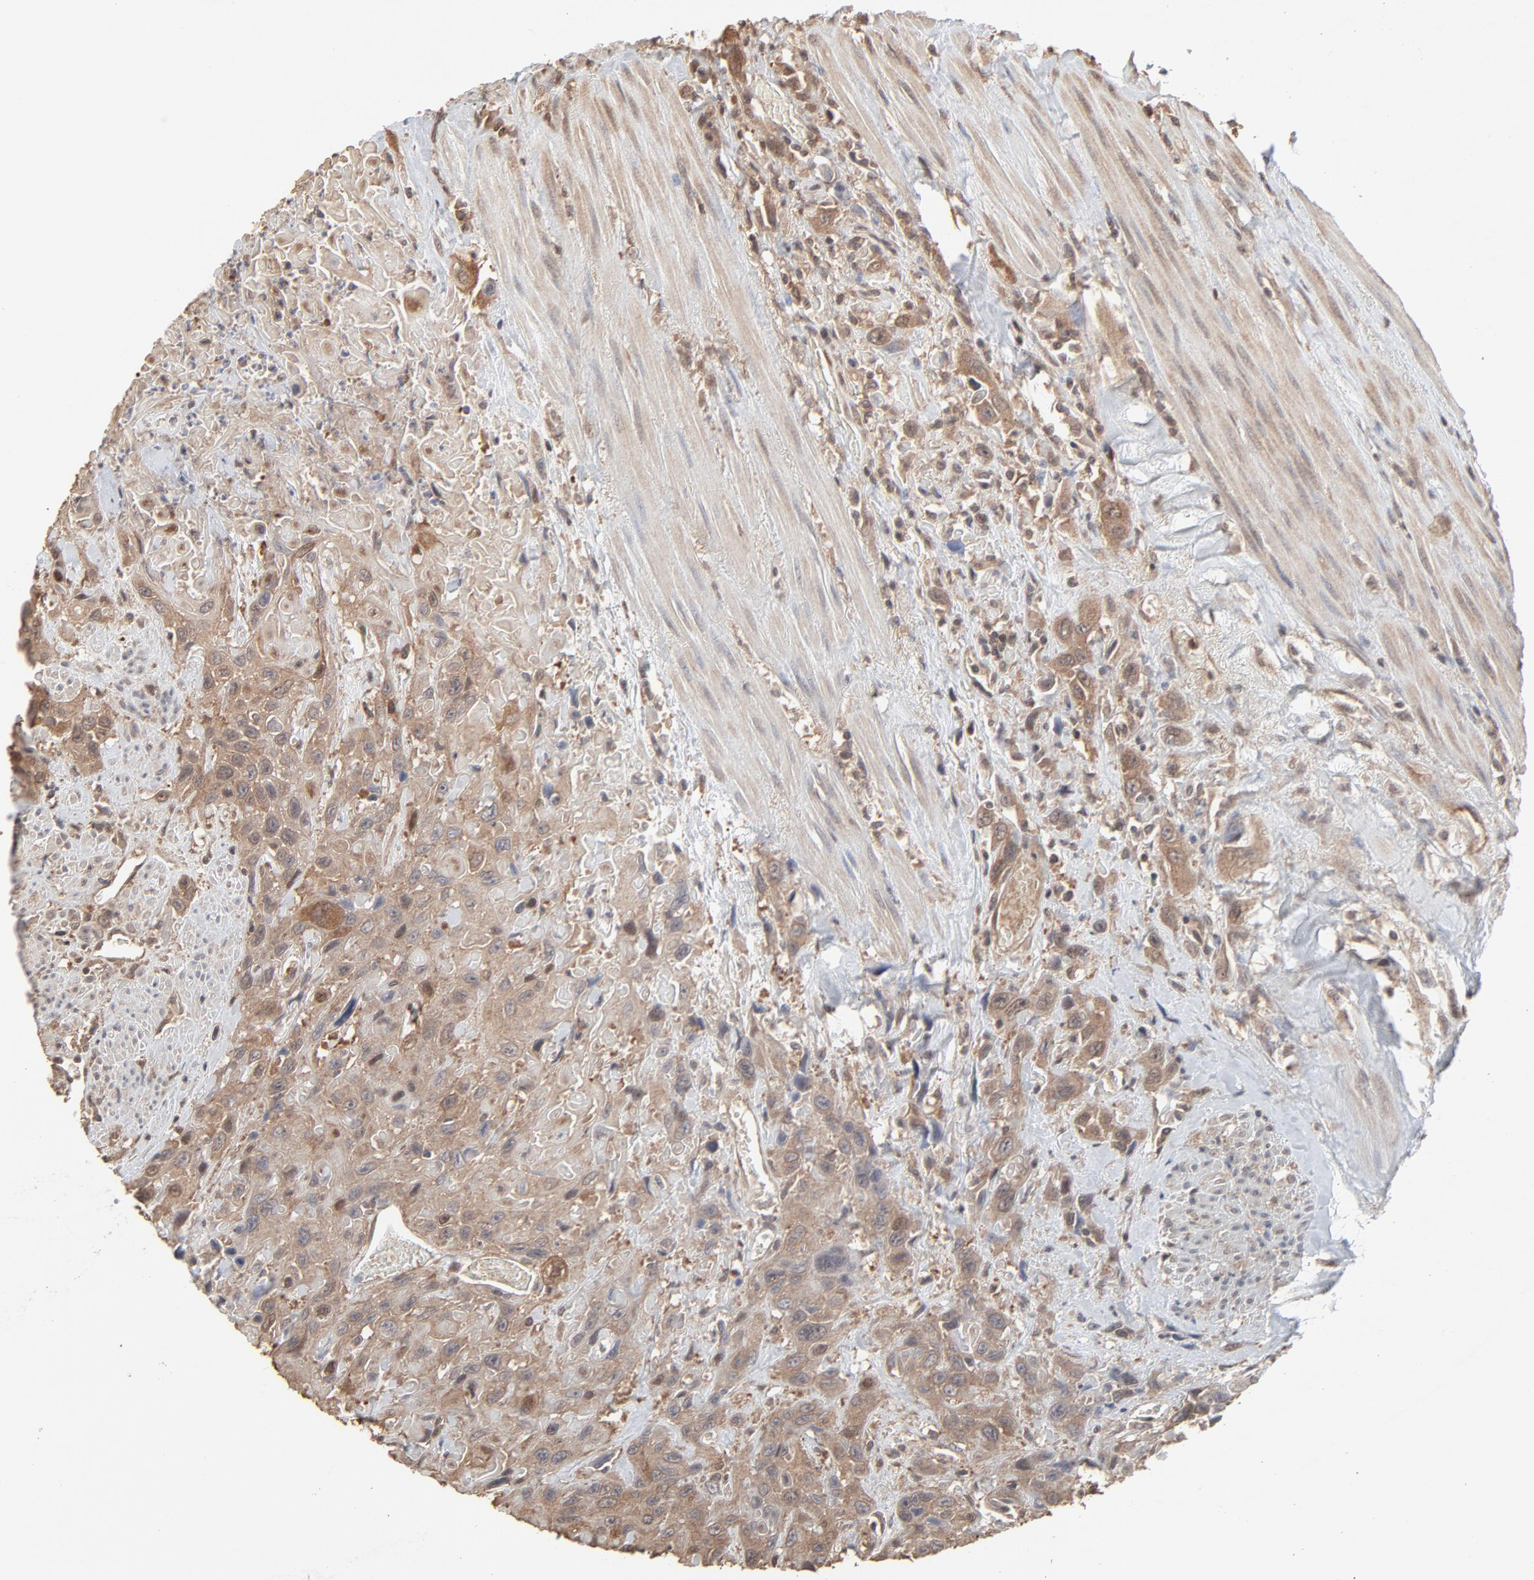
{"staining": {"intensity": "moderate", "quantity": ">75%", "location": "cytoplasmic/membranous"}, "tissue": "urothelial cancer", "cell_type": "Tumor cells", "image_type": "cancer", "snomed": [{"axis": "morphology", "description": "Urothelial carcinoma, High grade"}, {"axis": "topography", "description": "Urinary bladder"}], "caption": "About >75% of tumor cells in urothelial carcinoma (high-grade) reveal moderate cytoplasmic/membranous protein staining as visualized by brown immunohistochemical staining.", "gene": "PPP2CA", "patient": {"sex": "female", "age": 84}}